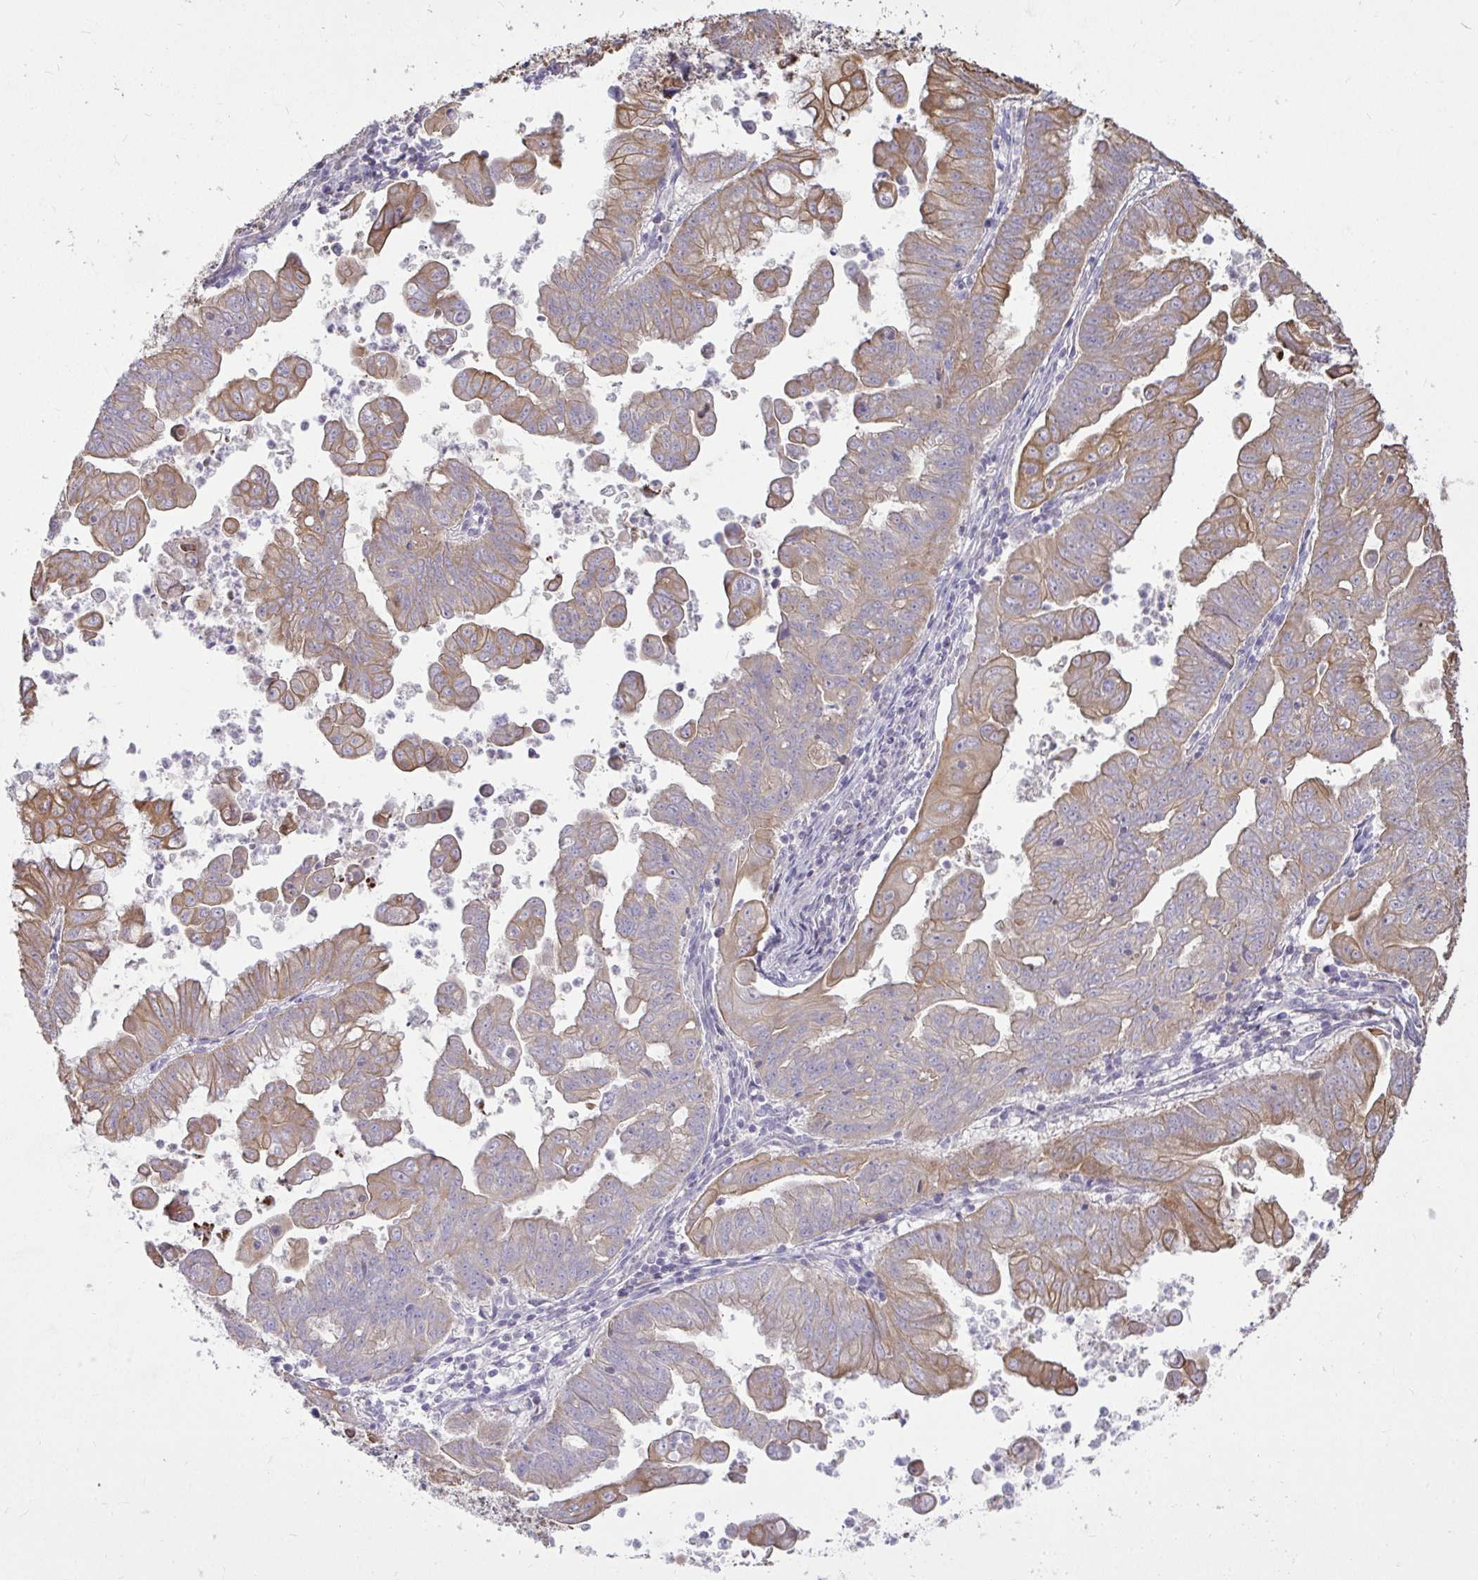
{"staining": {"intensity": "moderate", "quantity": "25%-75%", "location": "cytoplasmic/membranous"}, "tissue": "stomach cancer", "cell_type": "Tumor cells", "image_type": "cancer", "snomed": [{"axis": "morphology", "description": "Adenocarcinoma, NOS"}, {"axis": "topography", "description": "Stomach, upper"}], "caption": "Protein staining of stomach adenocarcinoma tissue reveals moderate cytoplasmic/membranous expression in approximately 25%-75% of tumor cells. Using DAB (brown) and hematoxylin (blue) stains, captured at high magnification using brightfield microscopy.", "gene": "STRIP1", "patient": {"sex": "male", "age": 80}}